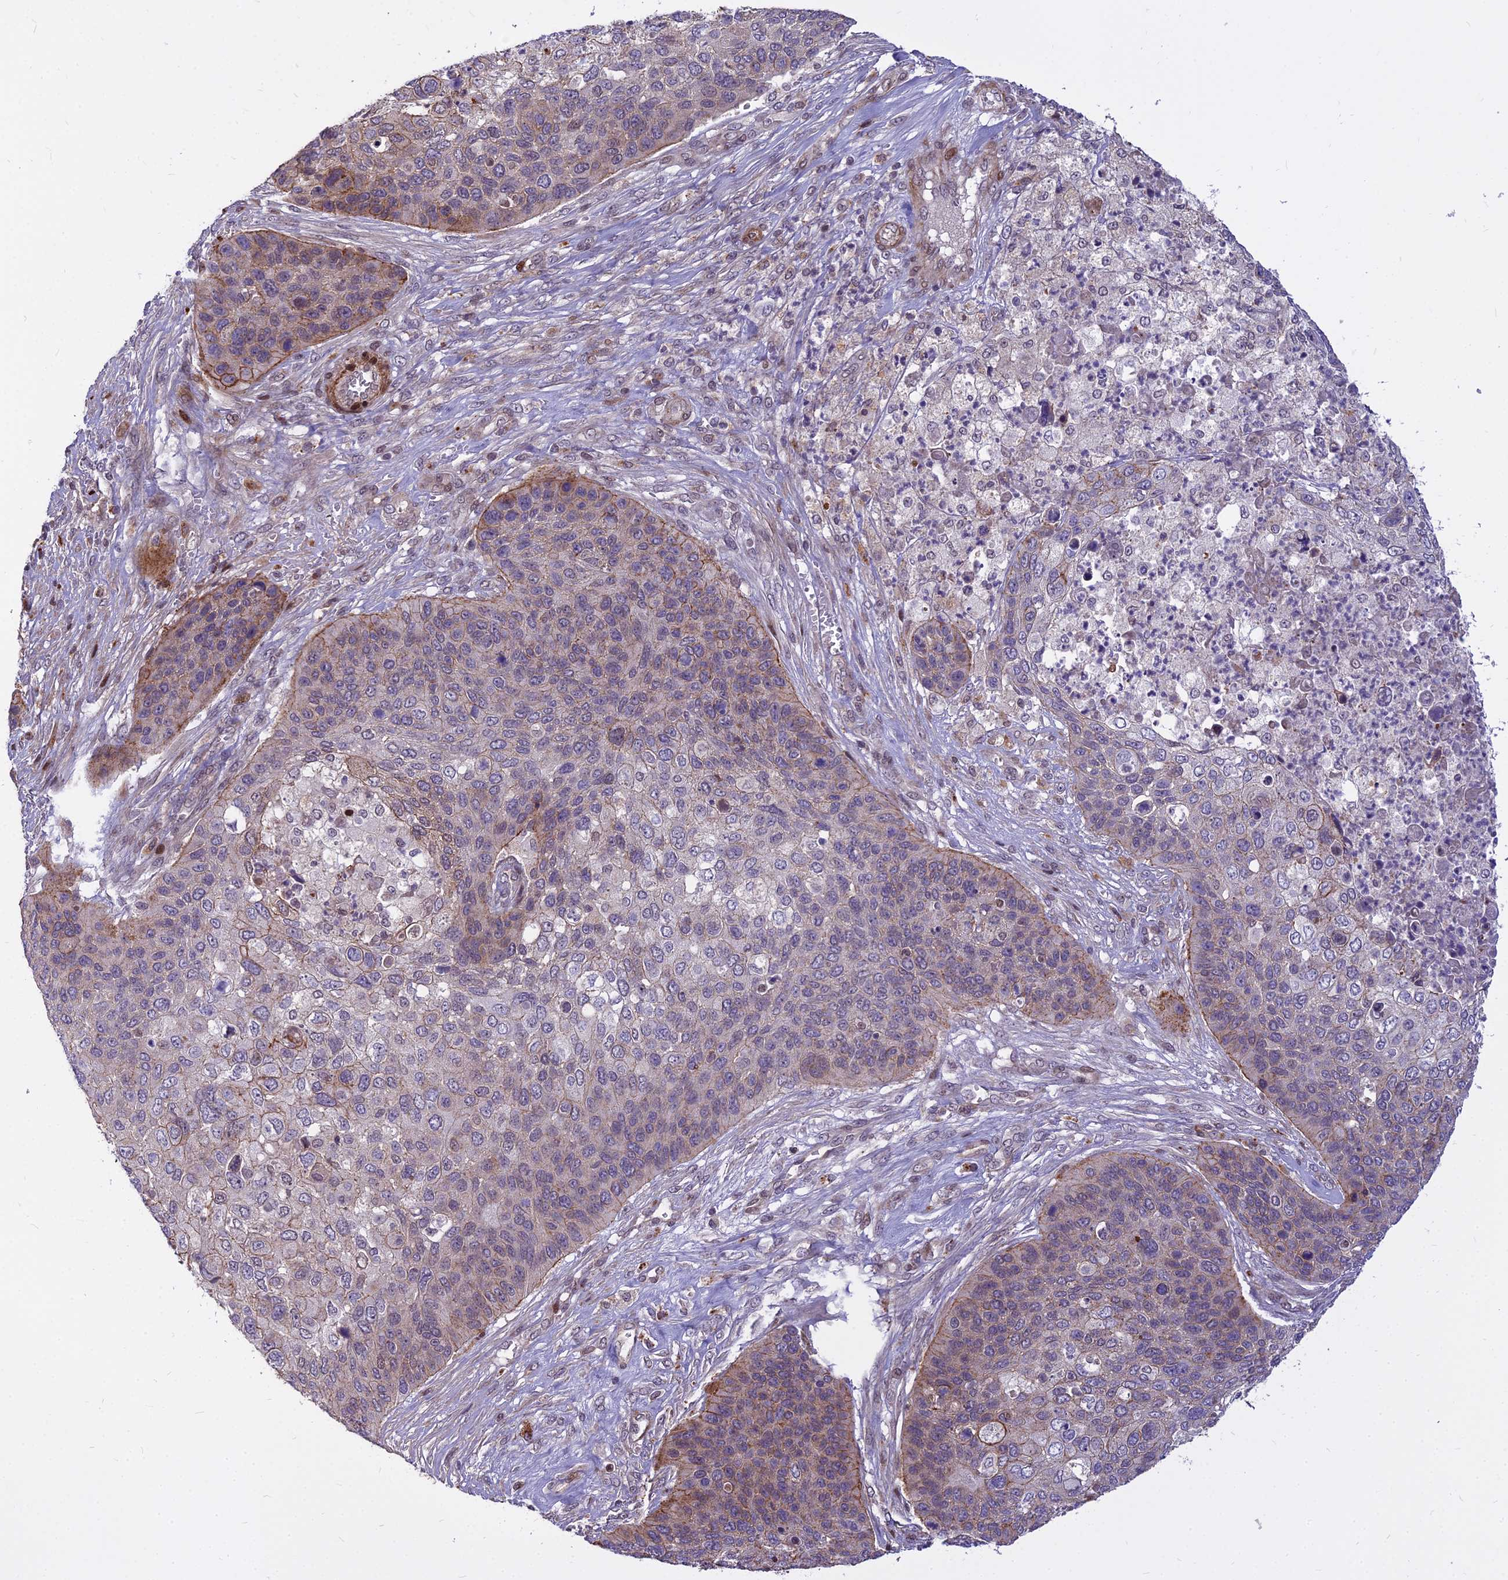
{"staining": {"intensity": "moderate", "quantity": "<25%", "location": "cytoplasmic/membranous"}, "tissue": "skin cancer", "cell_type": "Tumor cells", "image_type": "cancer", "snomed": [{"axis": "morphology", "description": "Basal cell carcinoma"}, {"axis": "topography", "description": "Skin"}], "caption": "Skin cancer (basal cell carcinoma) was stained to show a protein in brown. There is low levels of moderate cytoplasmic/membranous expression in about <25% of tumor cells.", "gene": "GLYATL3", "patient": {"sex": "female", "age": 74}}